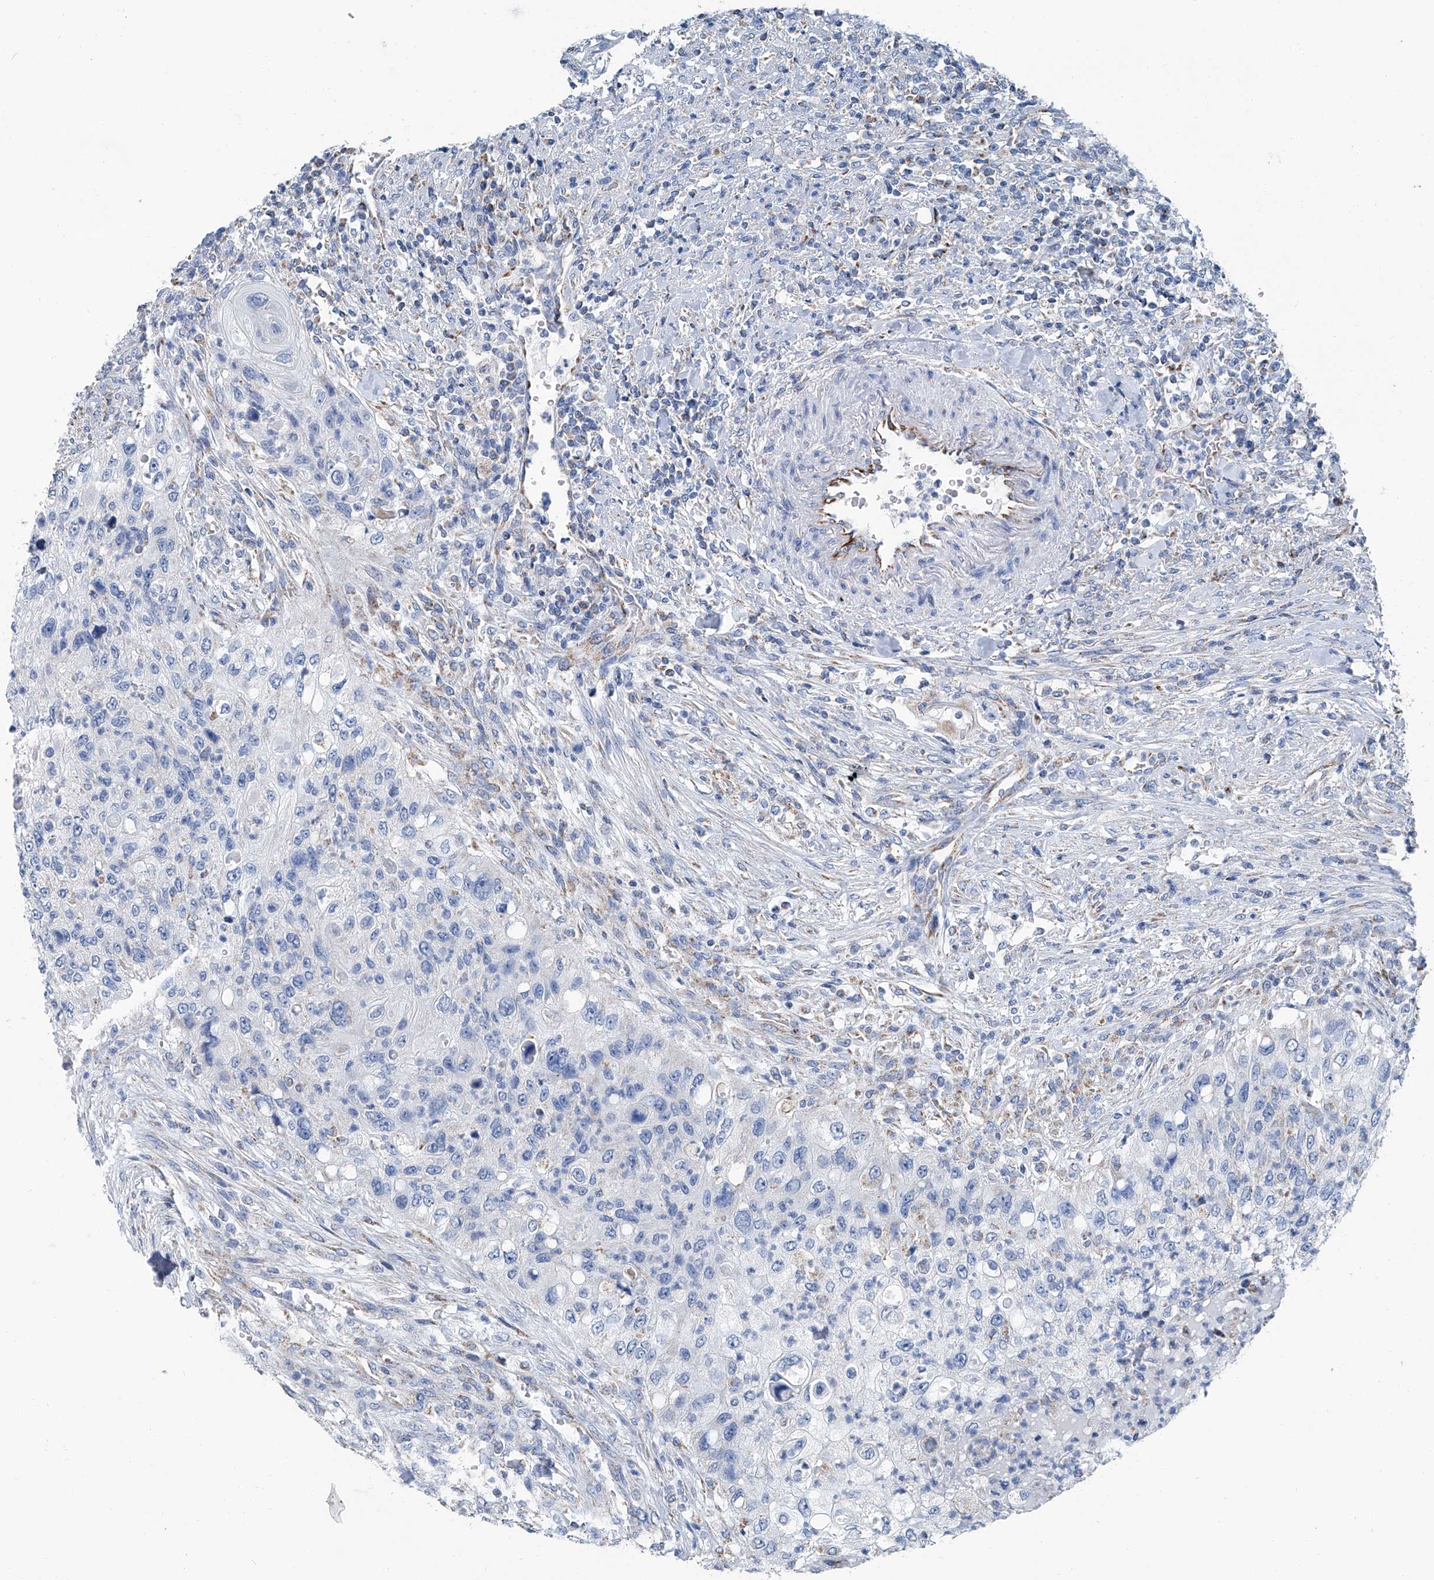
{"staining": {"intensity": "negative", "quantity": "none", "location": "none"}, "tissue": "urothelial cancer", "cell_type": "Tumor cells", "image_type": "cancer", "snomed": [{"axis": "morphology", "description": "Urothelial carcinoma, High grade"}, {"axis": "topography", "description": "Urinary bladder"}], "caption": "Immunohistochemical staining of high-grade urothelial carcinoma reveals no significant staining in tumor cells.", "gene": "MT-ND1", "patient": {"sex": "female", "age": 60}}